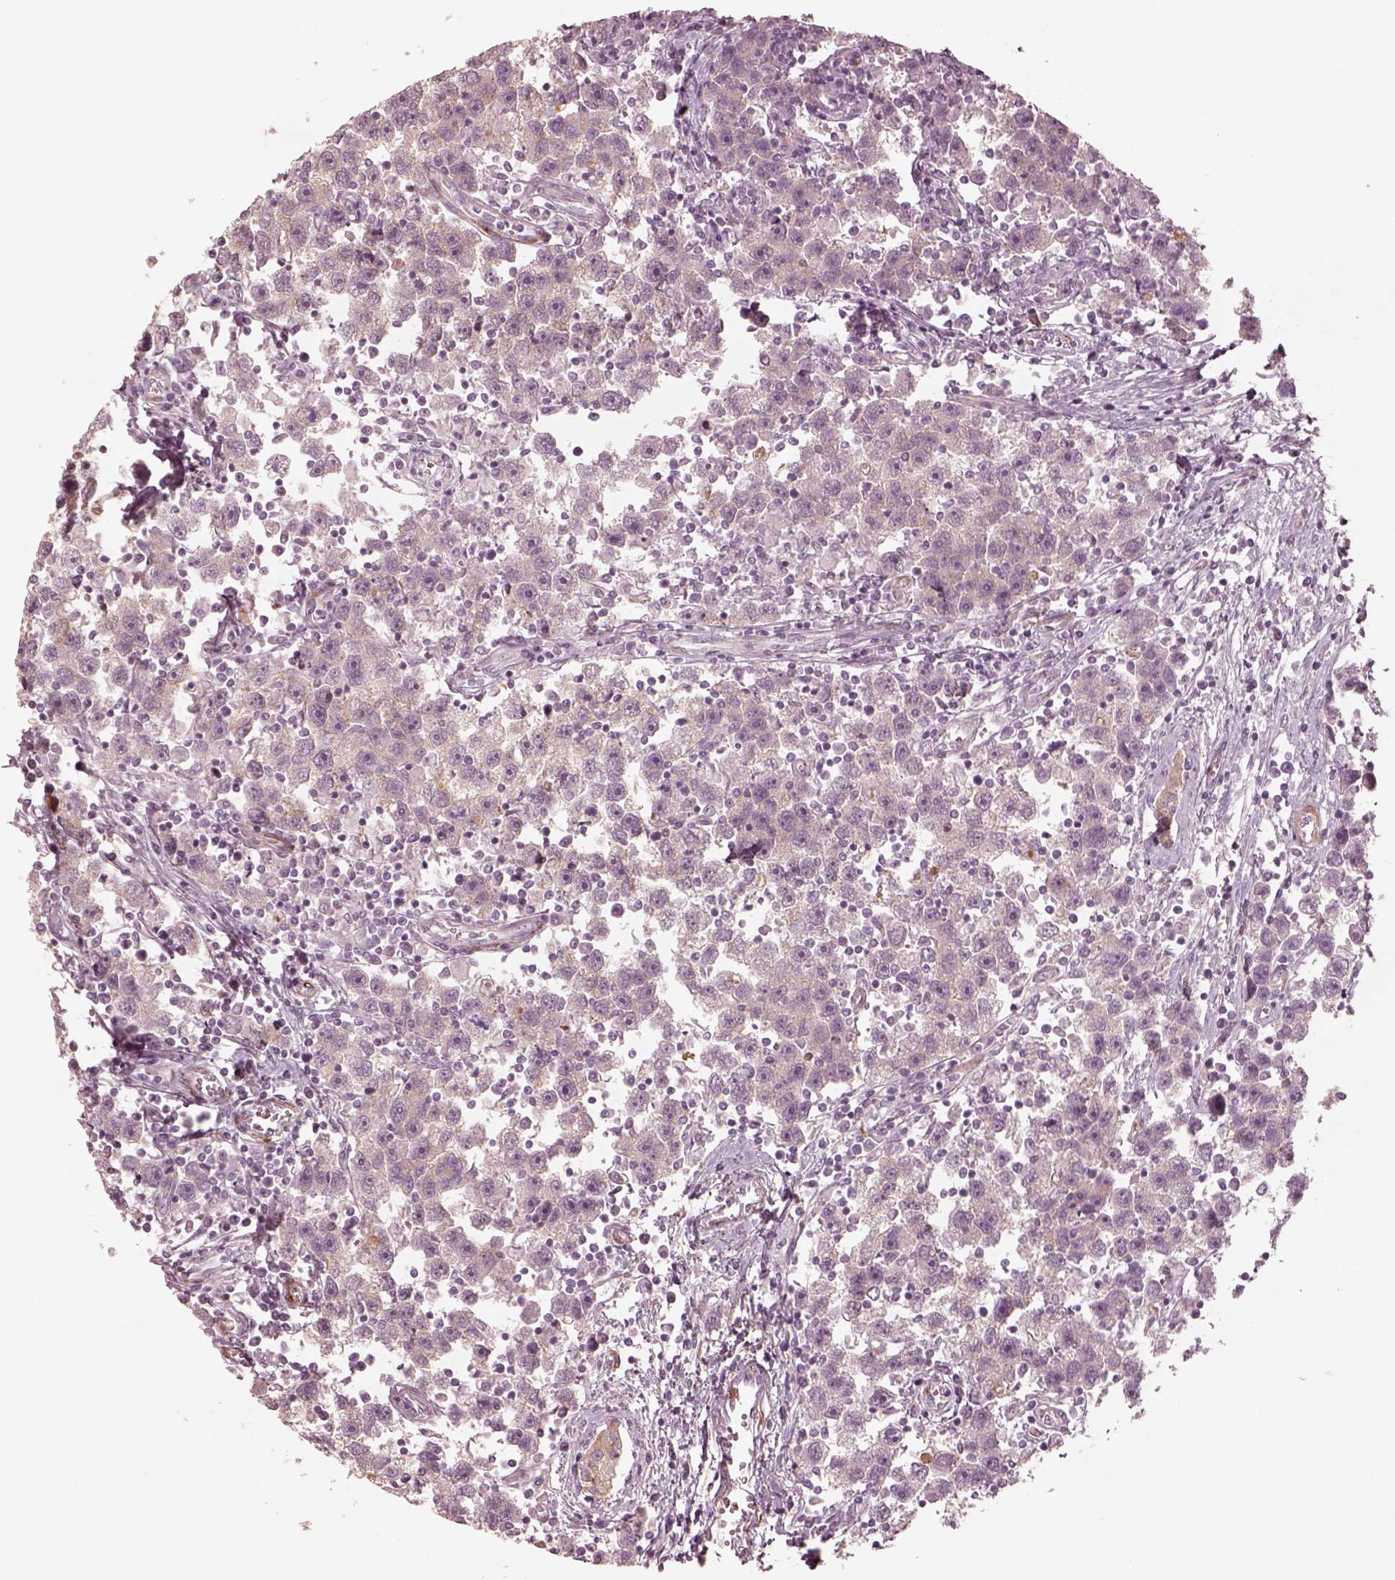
{"staining": {"intensity": "negative", "quantity": "none", "location": "none"}, "tissue": "testis cancer", "cell_type": "Tumor cells", "image_type": "cancer", "snomed": [{"axis": "morphology", "description": "Seminoma, NOS"}, {"axis": "topography", "description": "Testis"}], "caption": "High magnification brightfield microscopy of seminoma (testis) stained with DAB (brown) and counterstained with hematoxylin (blue): tumor cells show no significant positivity.", "gene": "DNAAF9", "patient": {"sex": "male", "age": 30}}